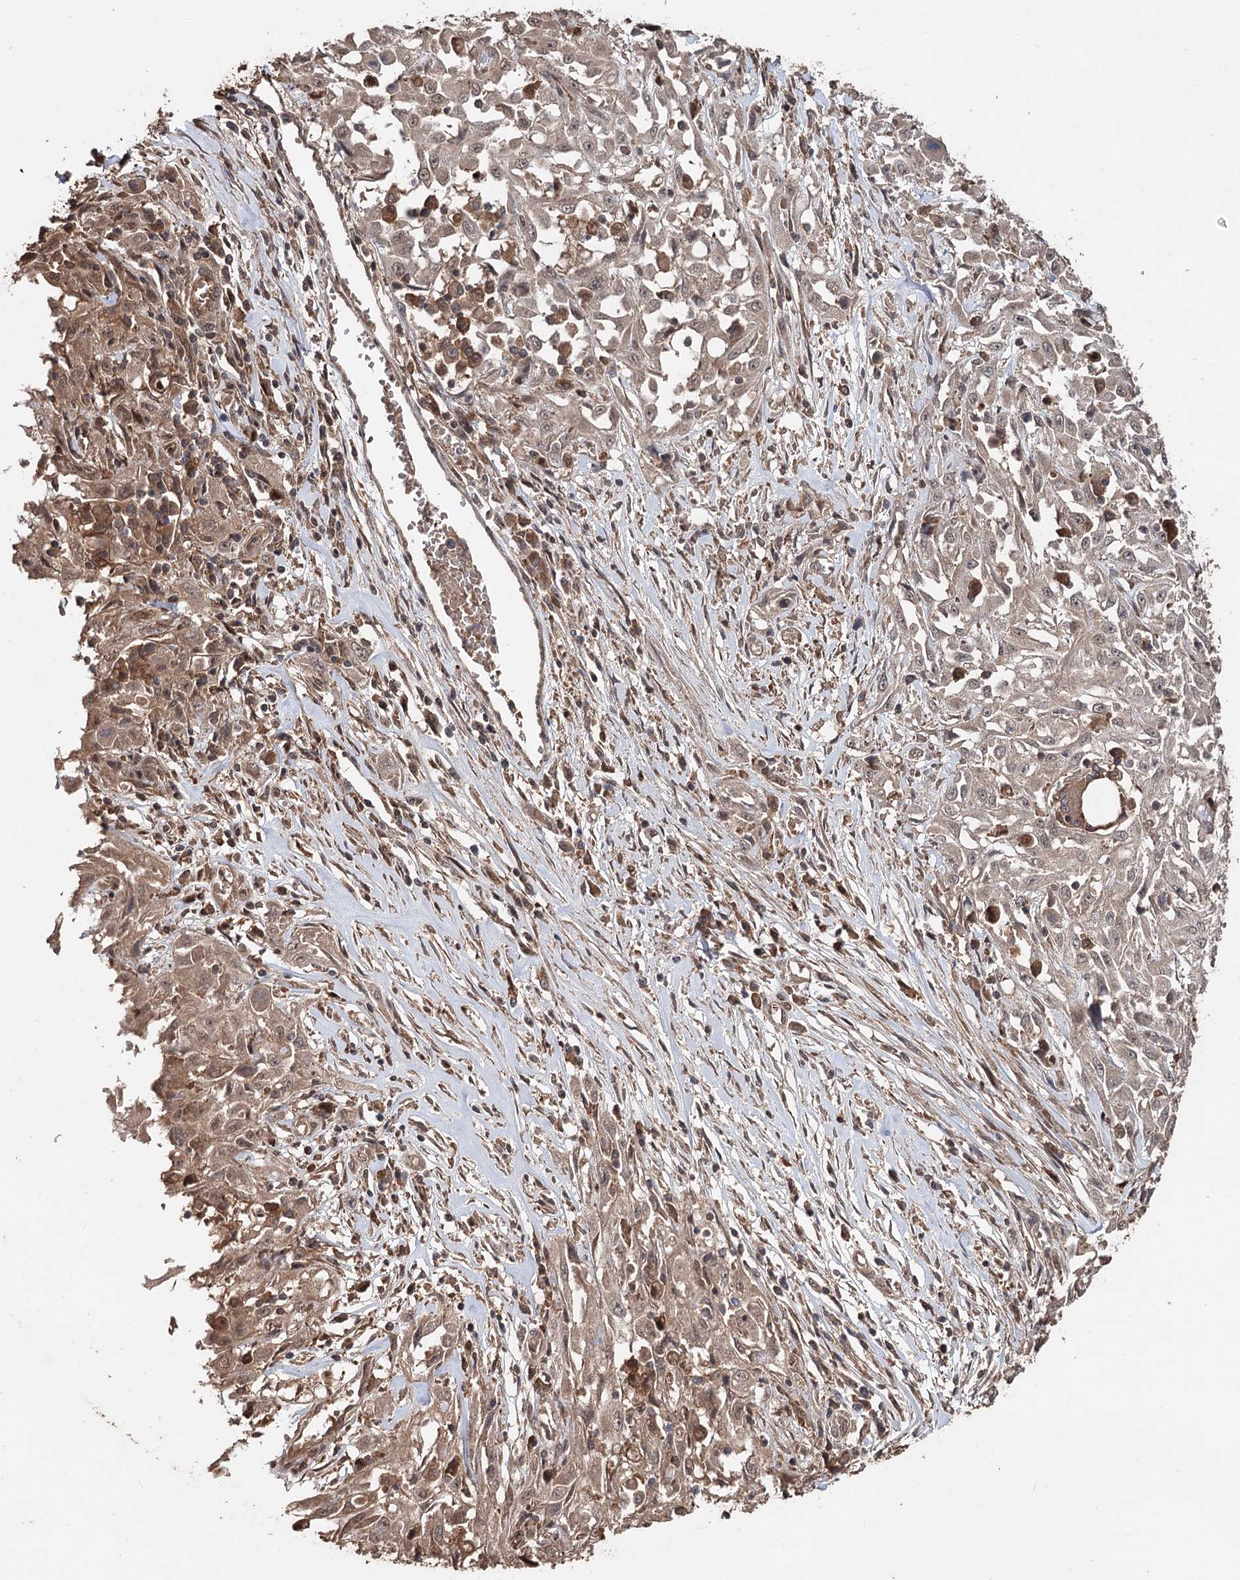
{"staining": {"intensity": "moderate", "quantity": "25%-75%", "location": "nuclear"}, "tissue": "skin cancer", "cell_type": "Tumor cells", "image_type": "cancer", "snomed": [{"axis": "morphology", "description": "Squamous cell carcinoma, NOS"}, {"axis": "morphology", "description": "Squamous cell carcinoma, metastatic, NOS"}, {"axis": "topography", "description": "Skin"}, {"axis": "topography", "description": "Lymph node"}], "caption": "Immunohistochemical staining of squamous cell carcinoma (skin) exhibits medium levels of moderate nuclear protein expression in approximately 25%-75% of tumor cells. Ihc stains the protein in brown and the nuclei are stained blue.", "gene": "FBXO7", "patient": {"sex": "male", "age": 75}}